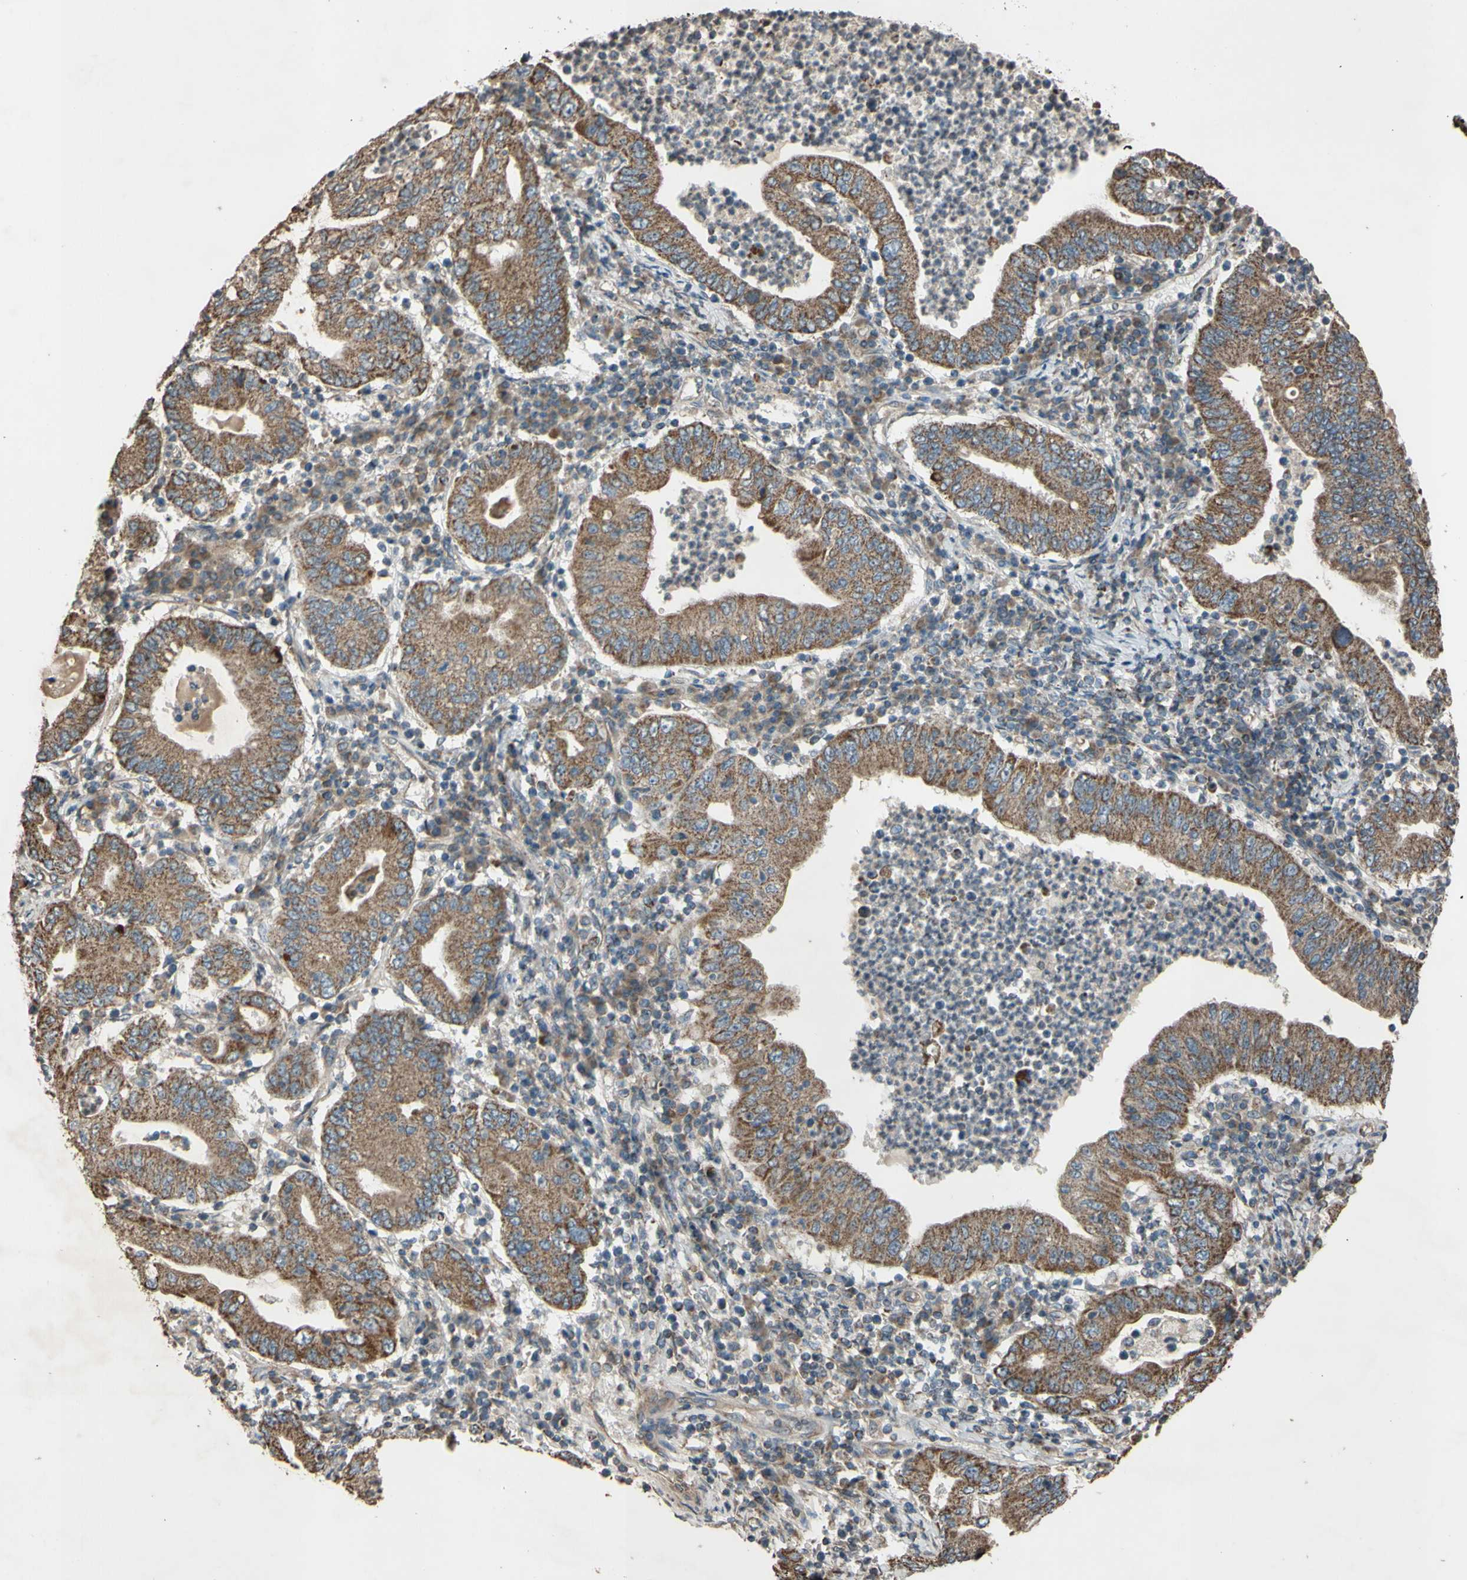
{"staining": {"intensity": "moderate", "quantity": ">75%", "location": "cytoplasmic/membranous"}, "tissue": "stomach cancer", "cell_type": "Tumor cells", "image_type": "cancer", "snomed": [{"axis": "morphology", "description": "Normal tissue, NOS"}, {"axis": "morphology", "description": "Adenocarcinoma, NOS"}, {"axis": "topography", "description": "Esophagus"}, {"axis": "topography", "description": "Stomach, upper"}, {"axis": "topography", "description": "Peripheral nerve tissue"}], "caption": "Stomach adenocarcinoma stained for a protein shows moderate cytoplasmic/membranous positivity in tumor cells. The staining was performed using DAB (3,3'-diaminobenzidine), with brown indicating positive protein expression. Nuclei are stained blue with hematoxylin.", "gene": "ACOT8", "patient": {"sex": "male", "age": 62}}